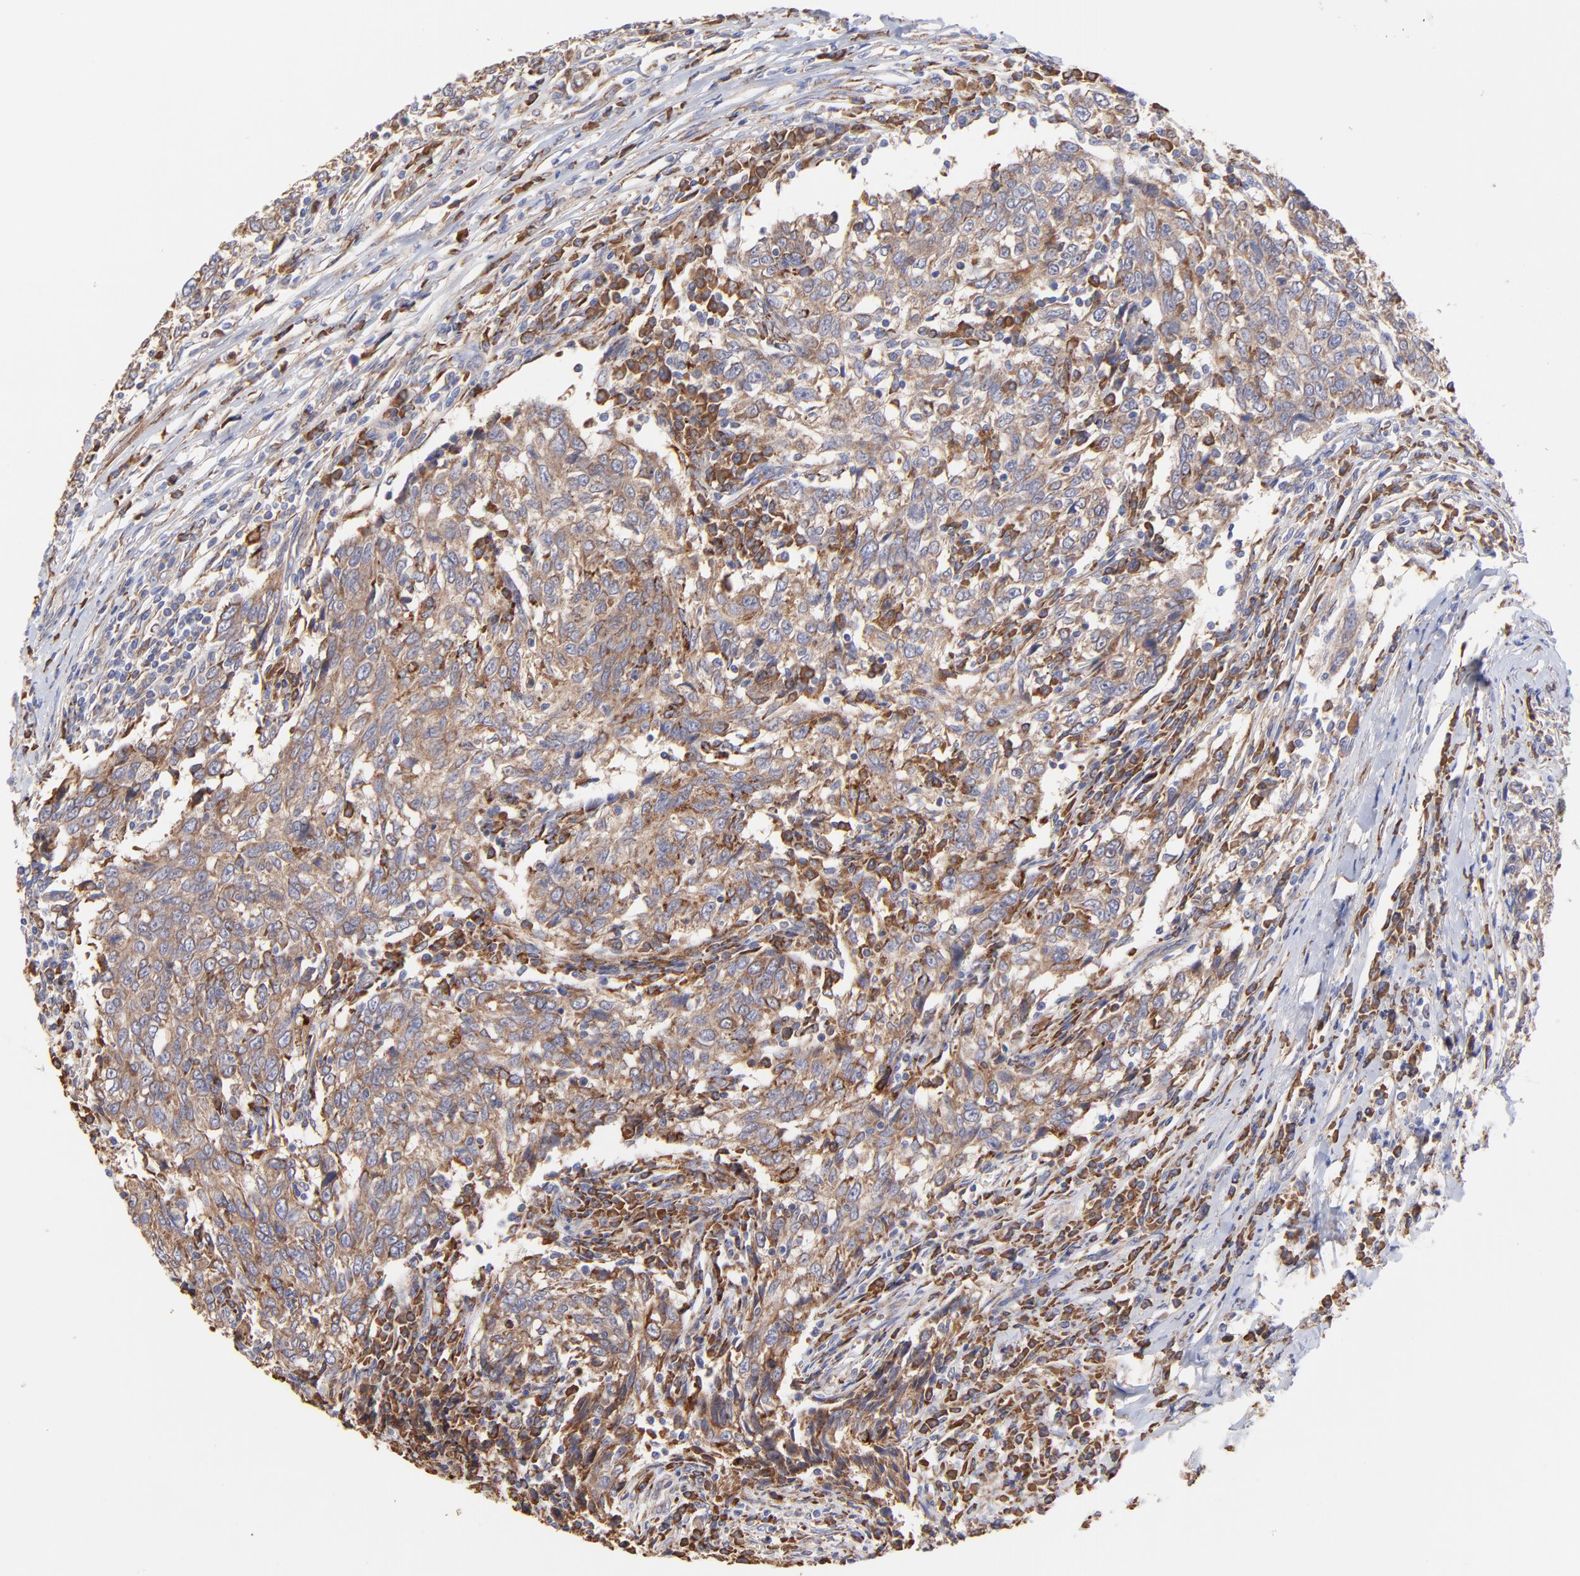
{"staining": {"intensity": "moderate", "quantity": ">75%", "location": "cytoplasmic/membranous"}, "tissue": "breast cancer", "cell_type": "Tumor cells", "image_type": "cancer", "snomed": [{"axis": "morphology", "description": "Duct carcinoma"}, {"axis": "topography", "description": "Breast"}], "caption": "Brown immunohistochemical staining in human breast cancer (infiltrating ductal carcinoma) displays moderate cytoplasmic/membranous expression in approximately >75% of tumor cells.", "gene": "PFKM", "patient": {"sex": "female", "age": 50}}